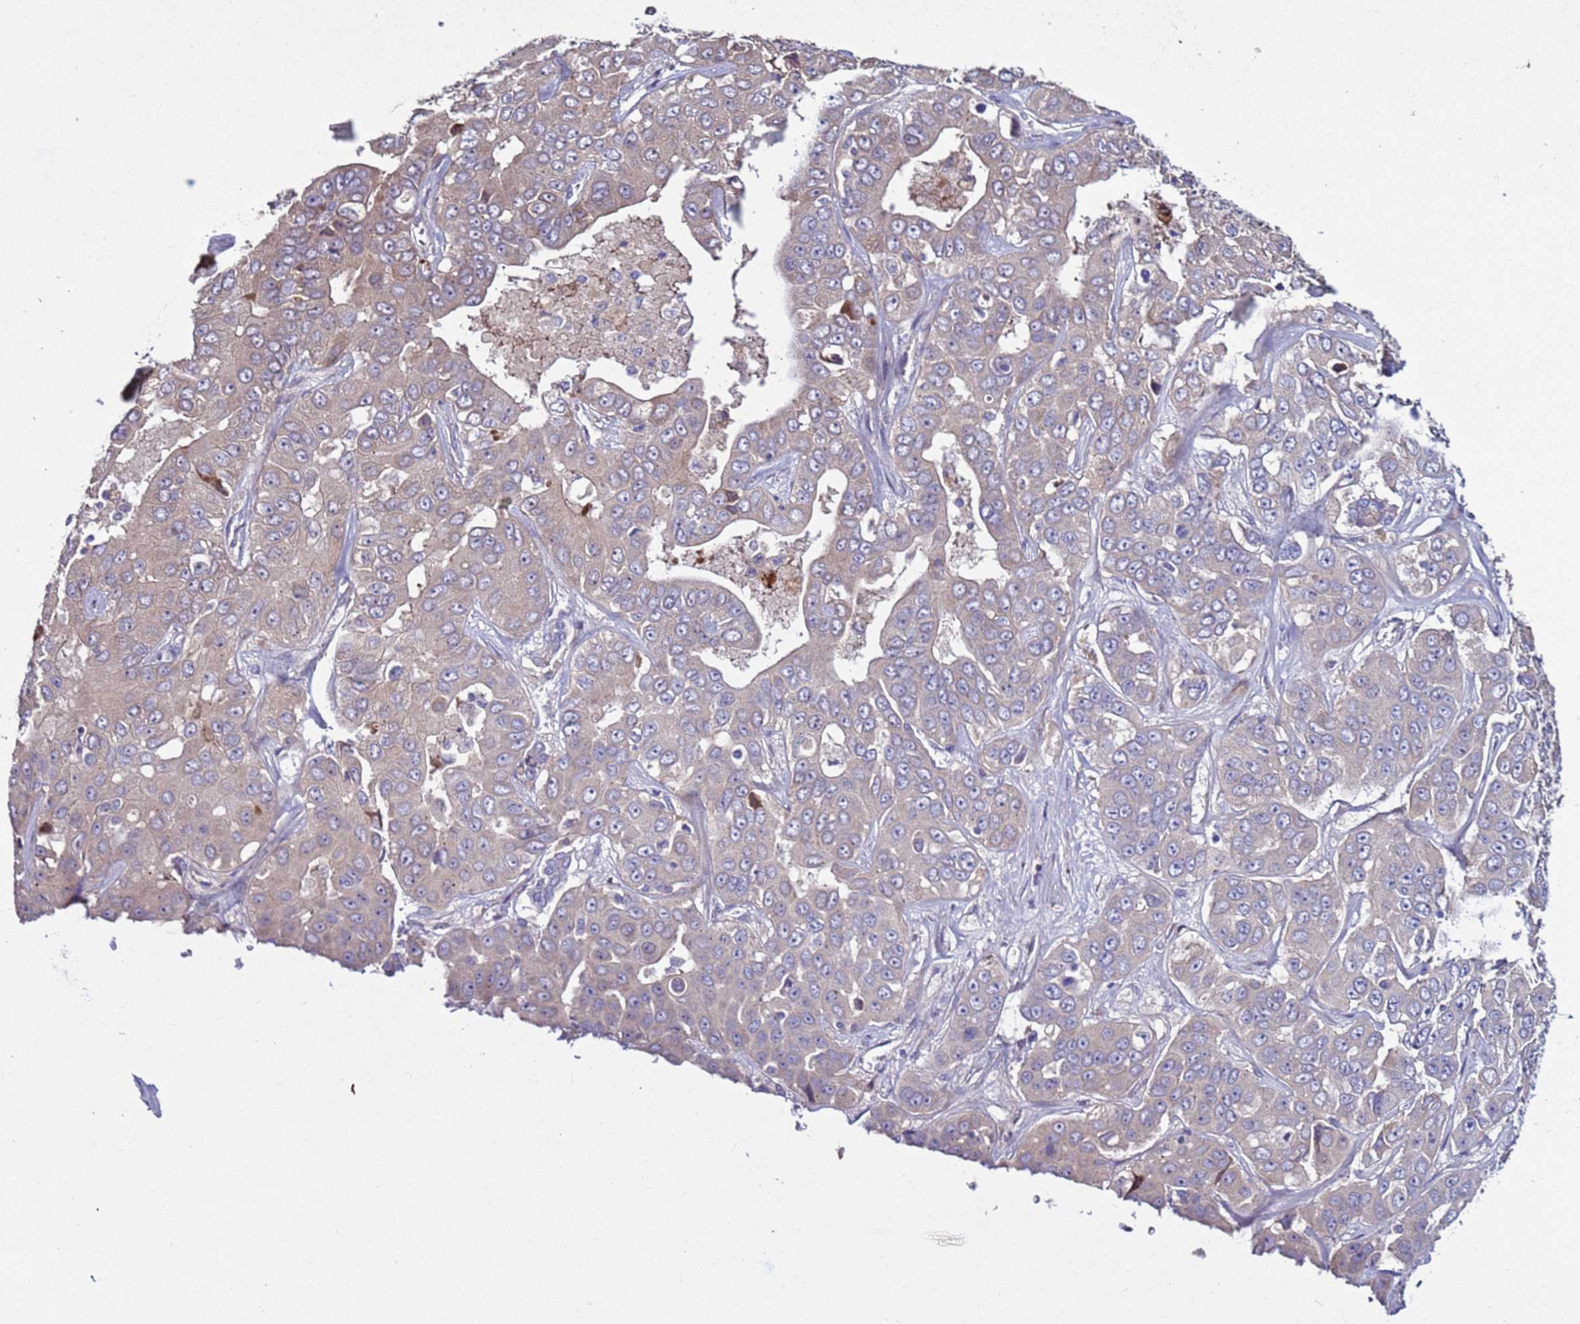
{"staining": {"intensity": "weak", "quantity": "<25%", "location": "cytoplasmic/membranous"}, "tissue": "liver cancer", "cell_type": "Tumor cells", "image_type": "cancer", "snomed": [{"axis": "morphology", "description": "Cholangiocarcinoma"}, {"axis": "topography", "description": "Liver"}], "caption": "This is a micrograph of immunohistochemistry (IHC) staining of liver cholangiocarcinoma, which shows no staining in tumor cells. (Stains: DAB IHC with hematoxylin counter stain, Microscopy: brightfield microscopy at high magnification).", "gene": "RABL2B", "patient": {"sex": "female", "age": 52}}